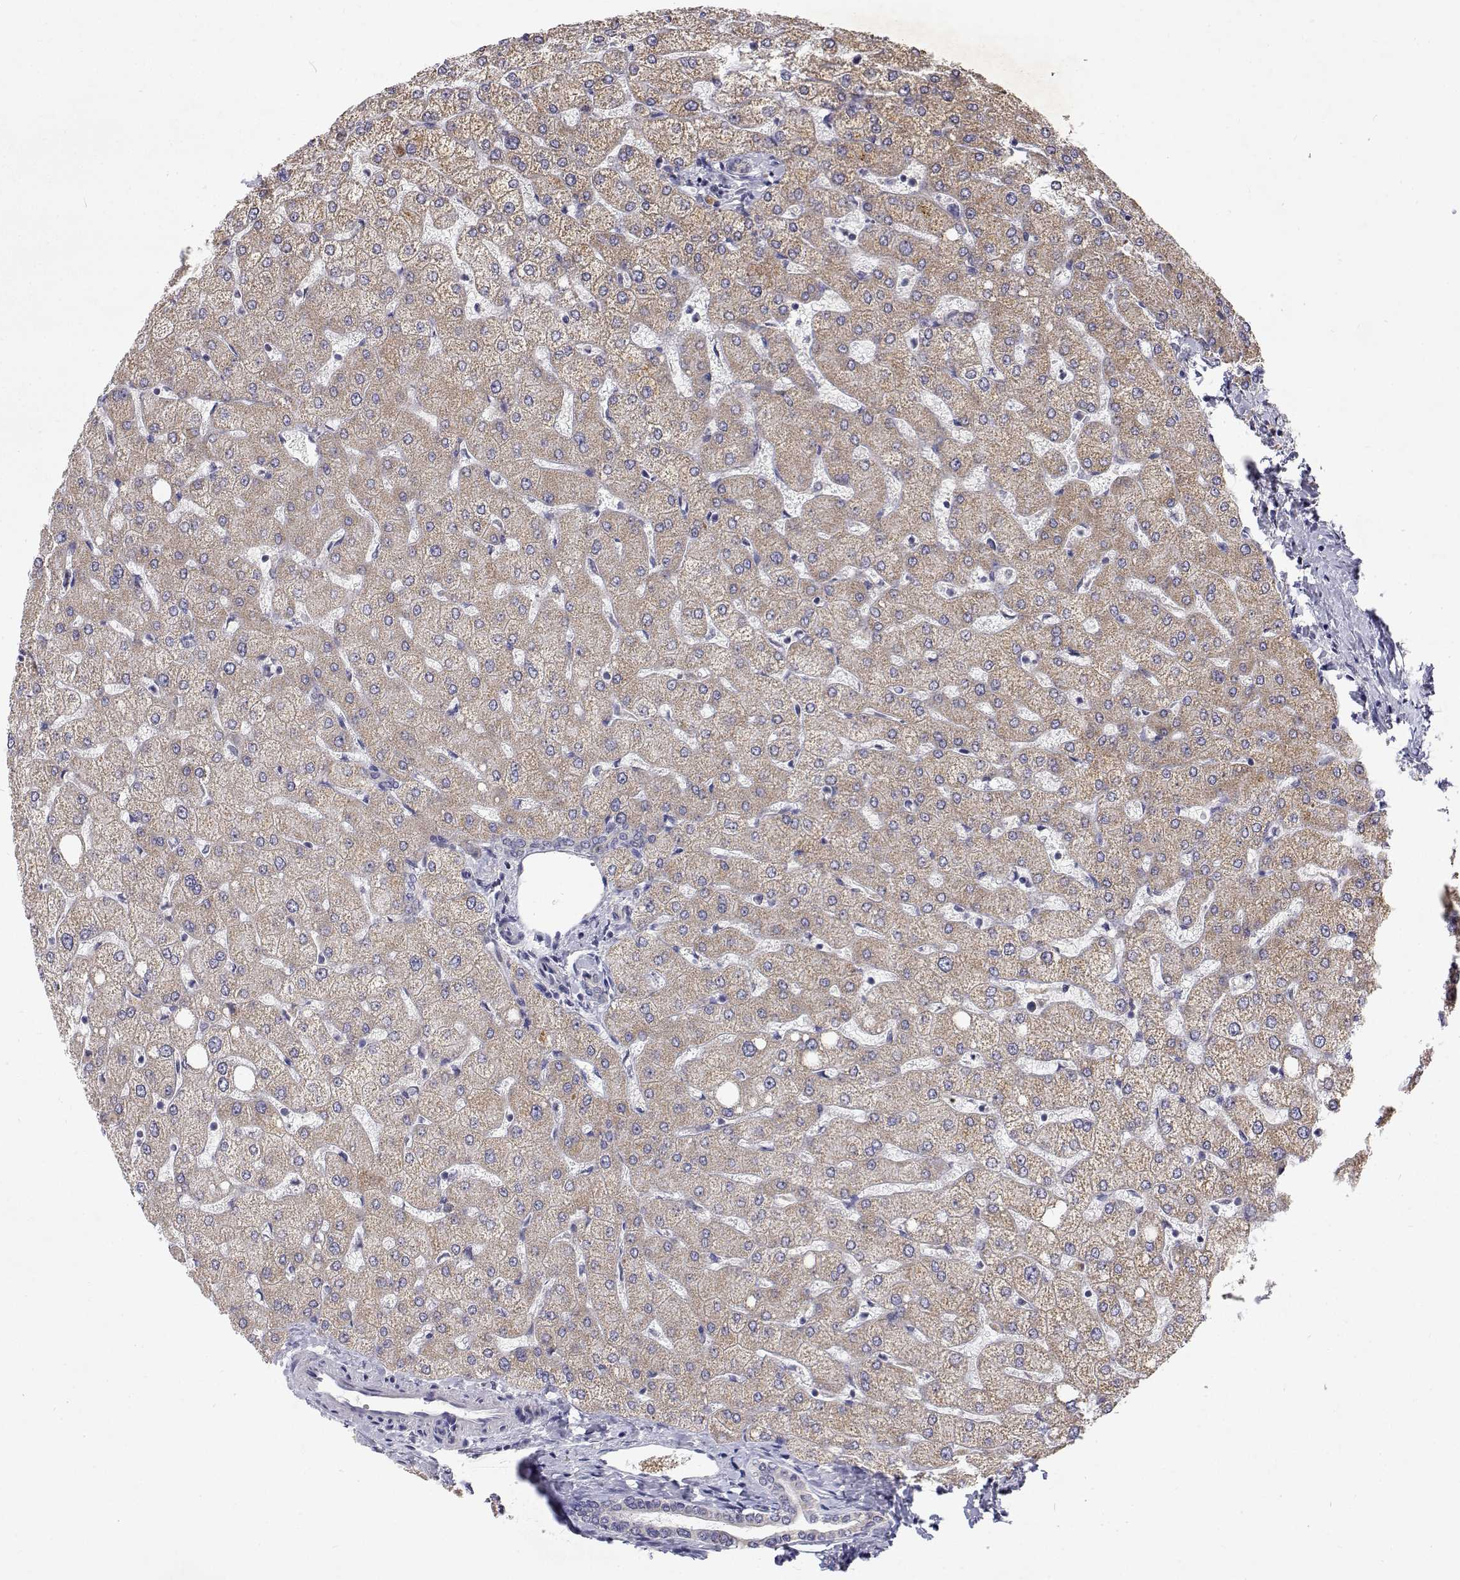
{"staining": {"intensity": "negative", "quantity": "none", "location": "none"}, "tissue": "liver", "cell_type": "Cholangiocytes", "image_type": "normal", "snomed": [{"axis": "morphology", "description": "Normal tissue, NOS"}, {"axis": "topography", "description": "Liver"}], "caption": "DAB immunohistochemical staining of unremarkable human liver demonstrates no significant expression in cholangiocytes.", "gene": "TRIM60", "patient": {"sex": "female", "age": 54}}